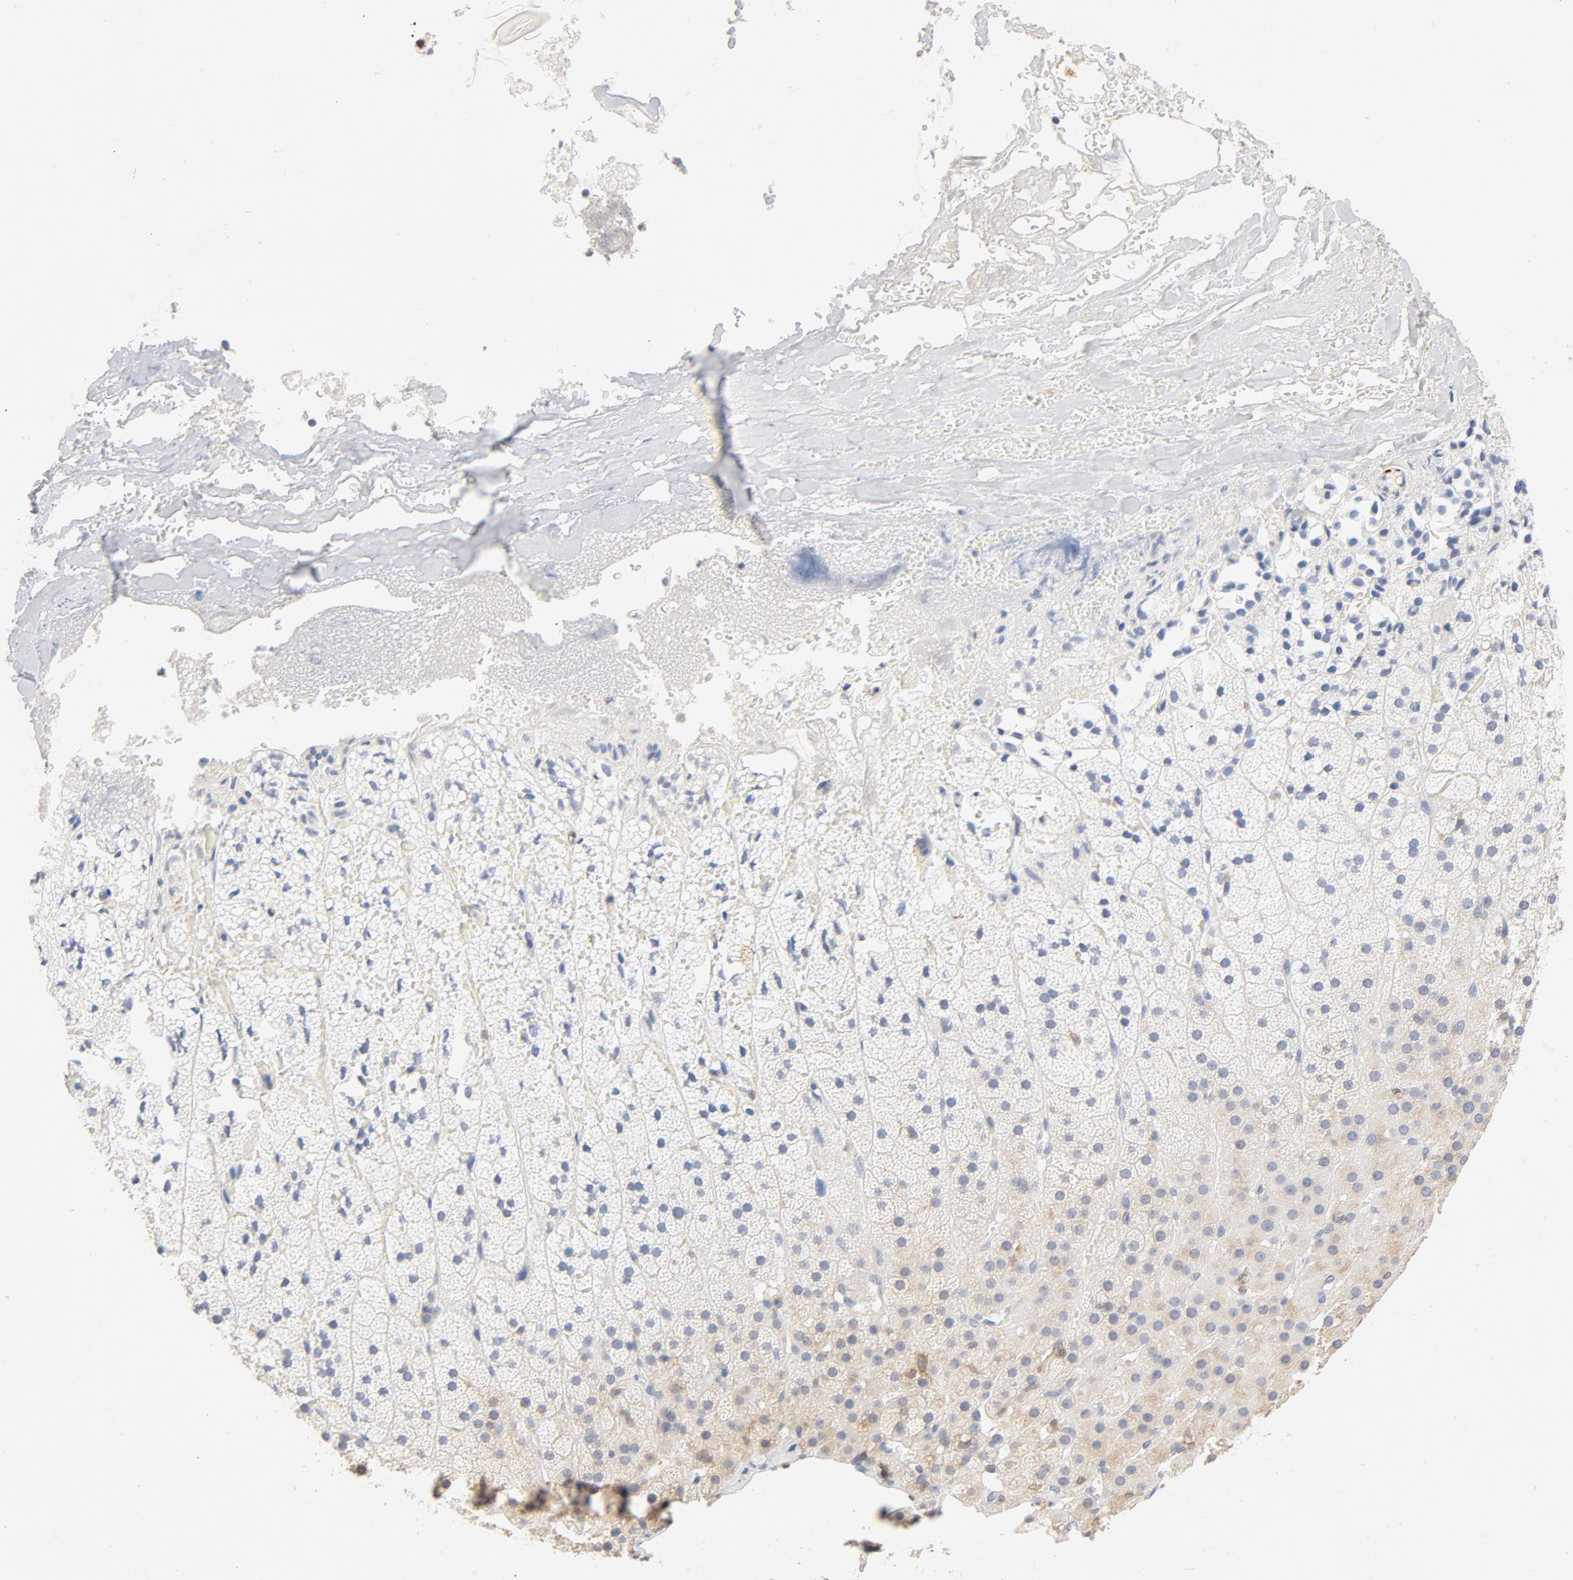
{"staining": {"intensity": "weak", "quantity": "25%-75%", "location": "cytoplasmic/membranous"}, "tissue": "adrenal gland", "cell_type": "Glandular cells", "image_type": "normal", "snomed": [{"axis": "morphology", "description": "Normal tissue, NOS"}, {"axis": "topography", "description": "Adrenal gland"}], "caption": "Protein analysis of unremarkable adrenal gland demonstrates weak cytoplasmic/membranous positivity in about 25%-75% of glandular cells. Immunohistochemistry (ihc) stains the protein of interest in brown and the nuclei are stained blue.", "gene": "STAT1", "patient": {"sex": "male", "age": 35}}